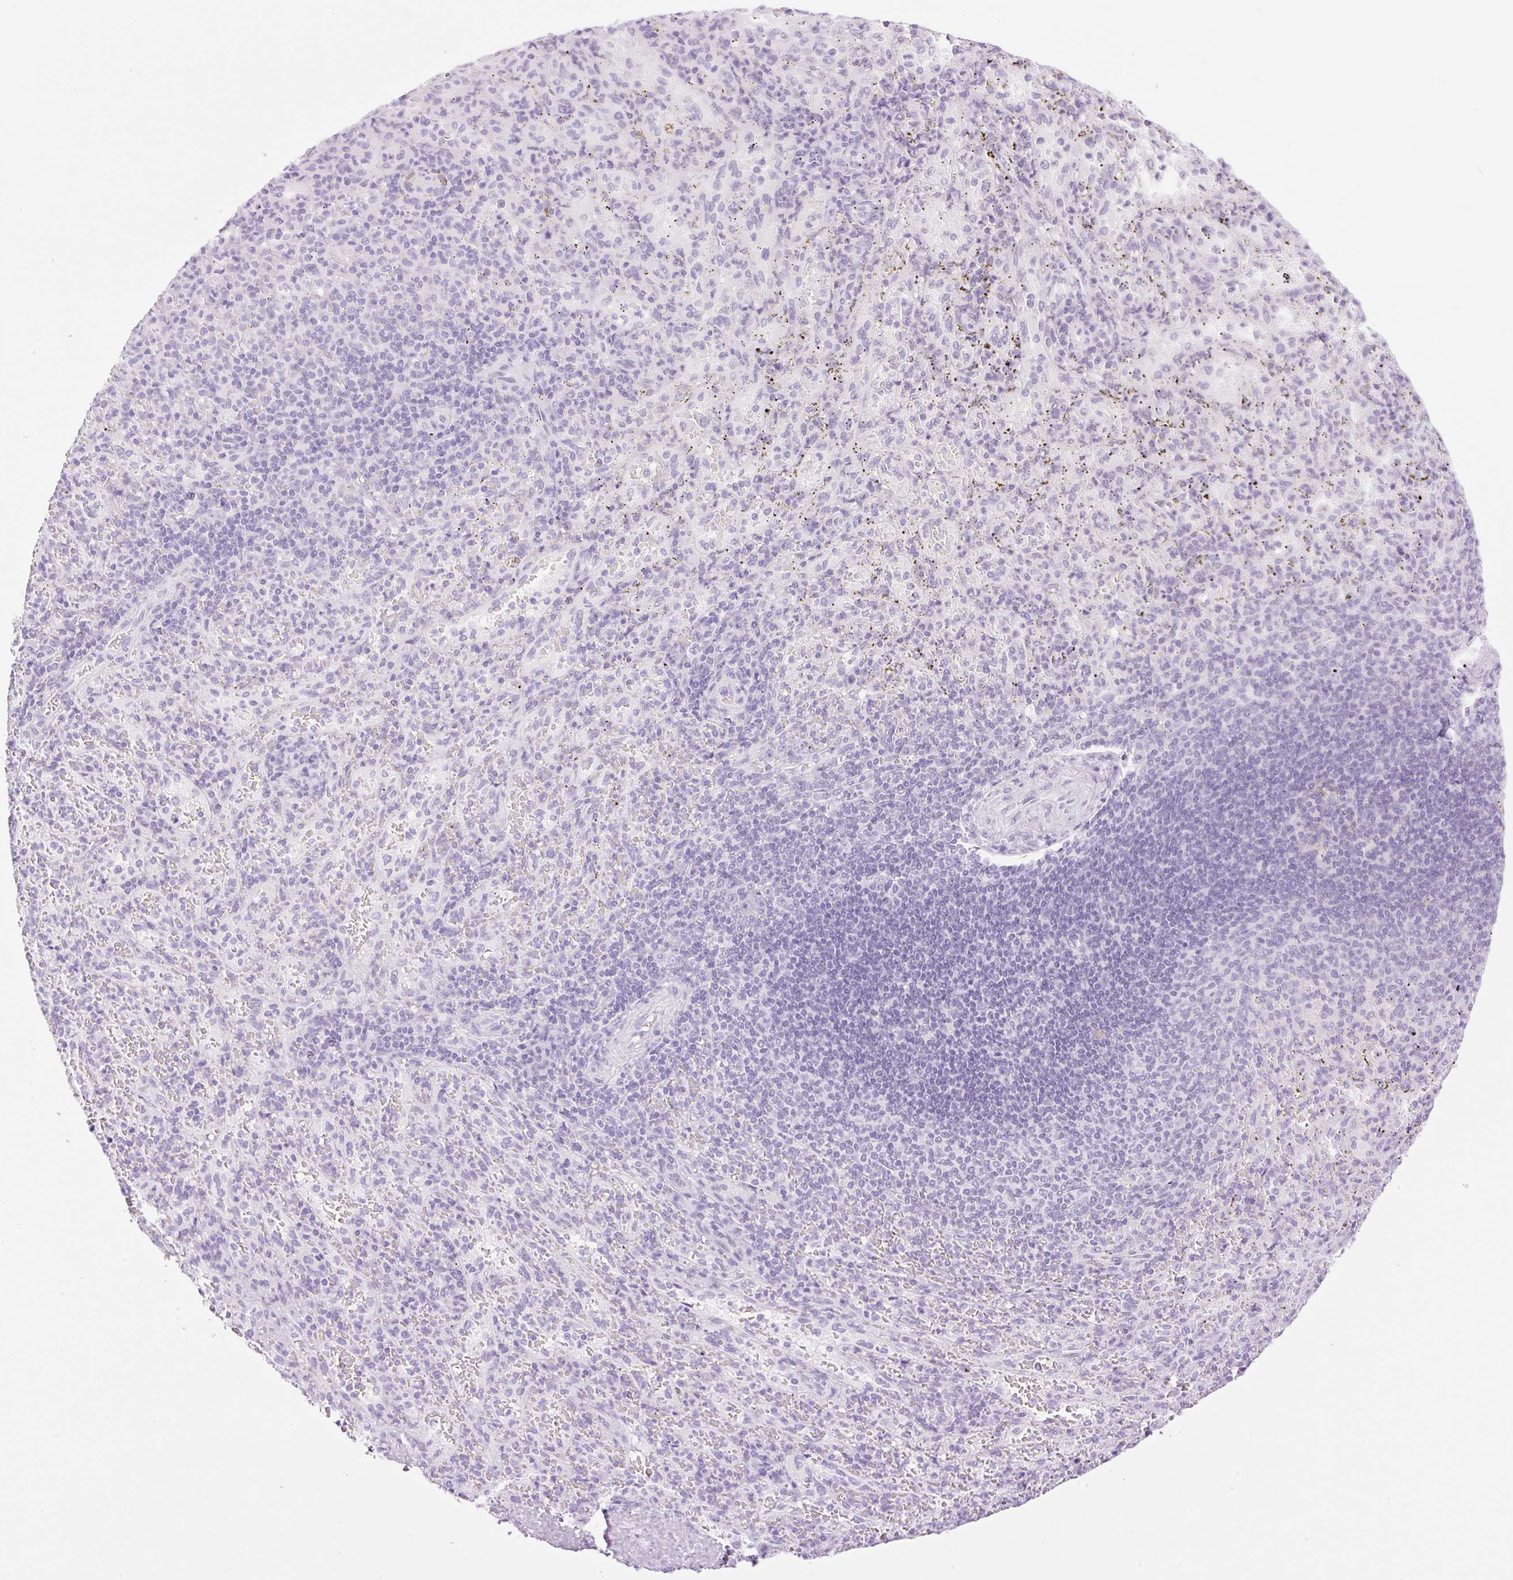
{"staining": {"intensity": "negative", "quantity": "none", "location": "none"}, "tissue": "spleen", "cell_type": "Cells in red pulp", "image_type": "normal", "snomed": [{"axis": "morphology", "description": "Normal tissue, NOS"}, {"axis": "topography", "description": "Spleen"}], "caption": "DAB (3,3'-diaminobenzidine) immunohistochemical staining of normal human spleen reveals no significant positivity in cells in red pulp. Brightfield microscopy of IHC stained with DAB (brown) and hematoxylin (blue), captured at high magnification.", "gene": "SPRR4", "patient": {"sex": "male", "age": 57}}